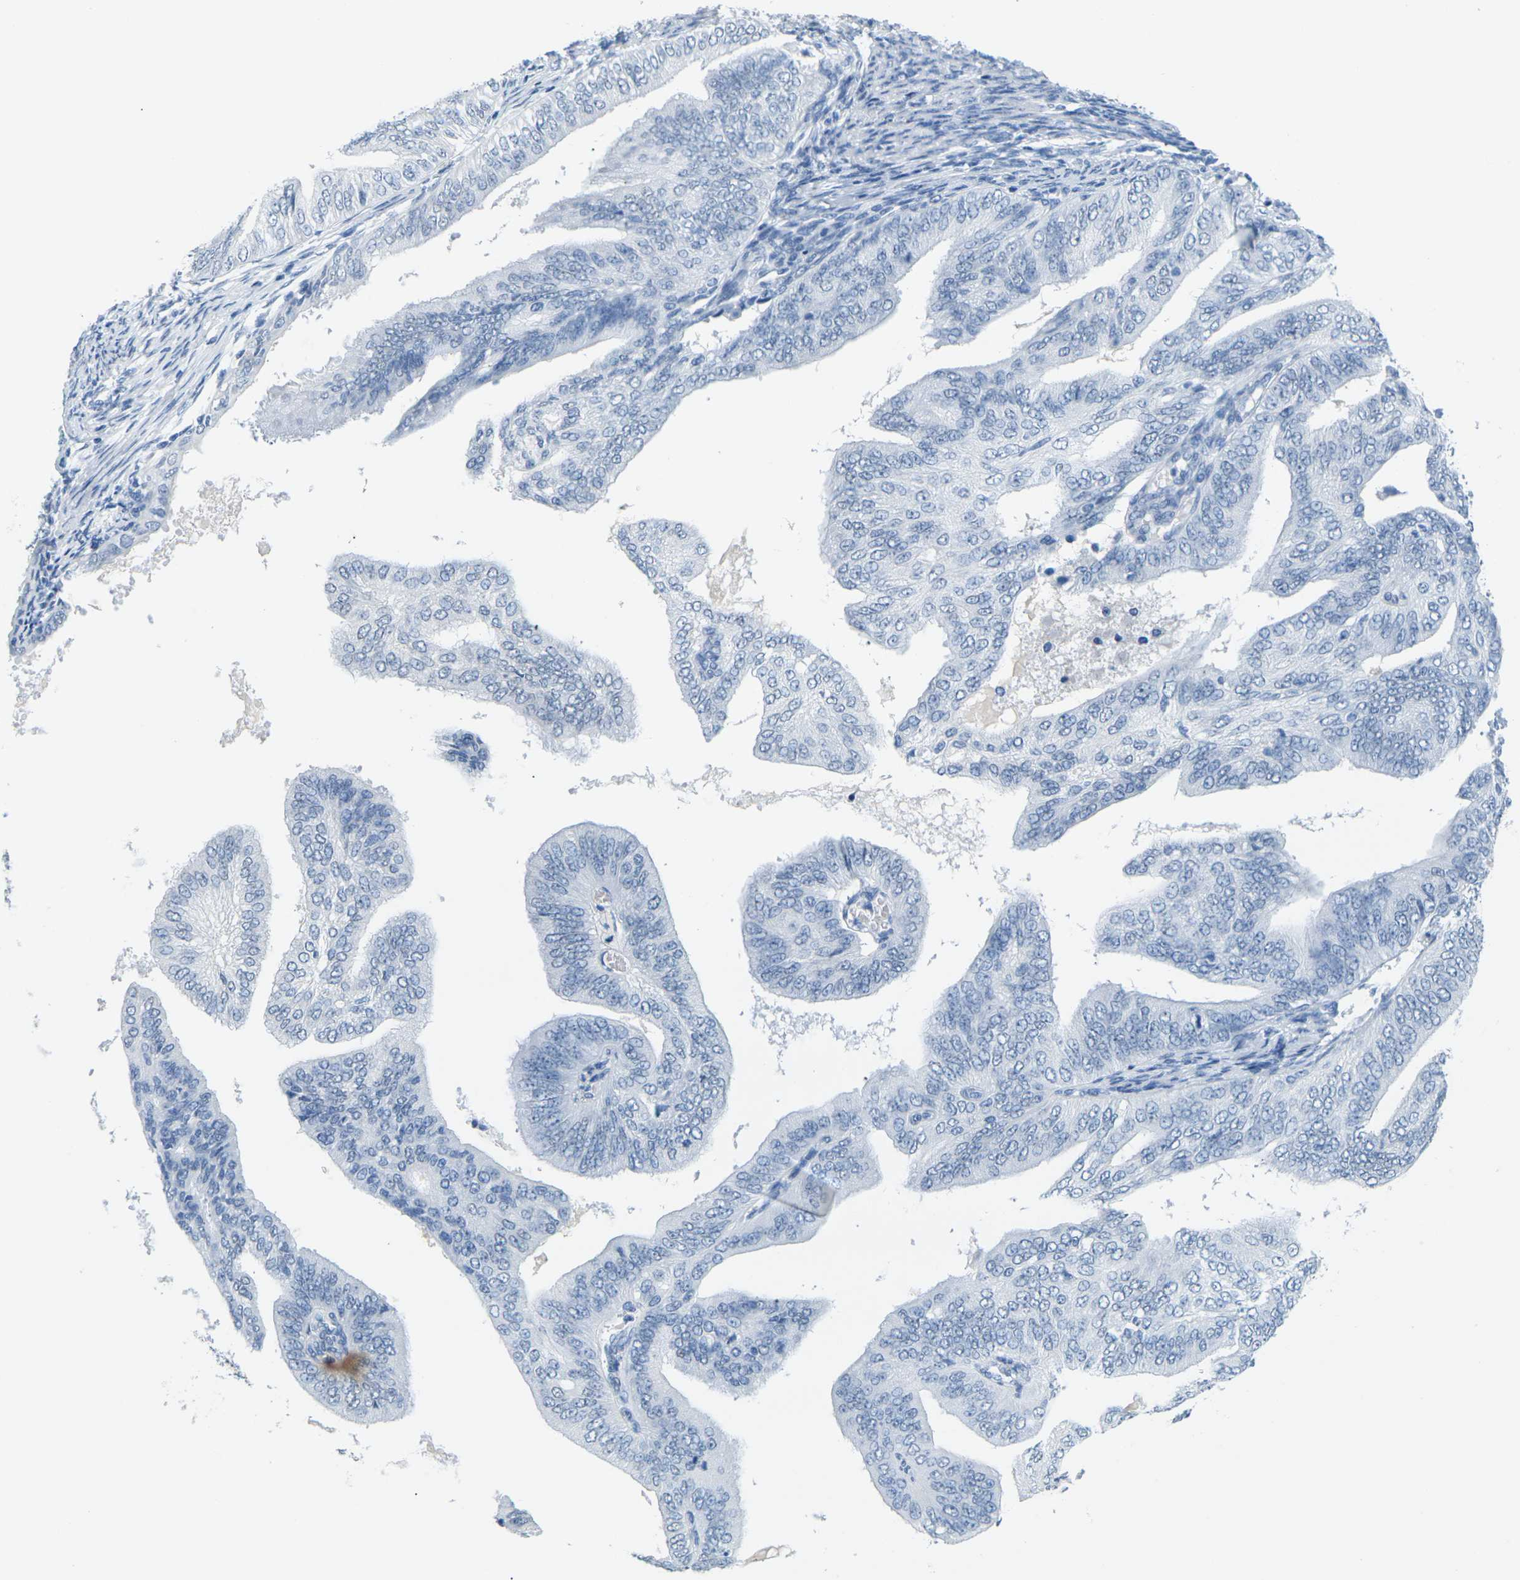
{"staining": {"intensity": "negative", "quantity": "none", "location": "none"}, "tissue": "endometrial cancer", "cell_type": "Tumor cells", "image_type": "cancer", "snomed": [{"axis": "morphology", "description": "Adenocarcinoma, NOS"}, {"axis": "topography", "description": "Endometrium"}], "caption": "Tumor cells are negative for brown protein staining in endometrial cancer.", "gene": "CTAG1A", "patient": {"sex": "female", "age": 58}}